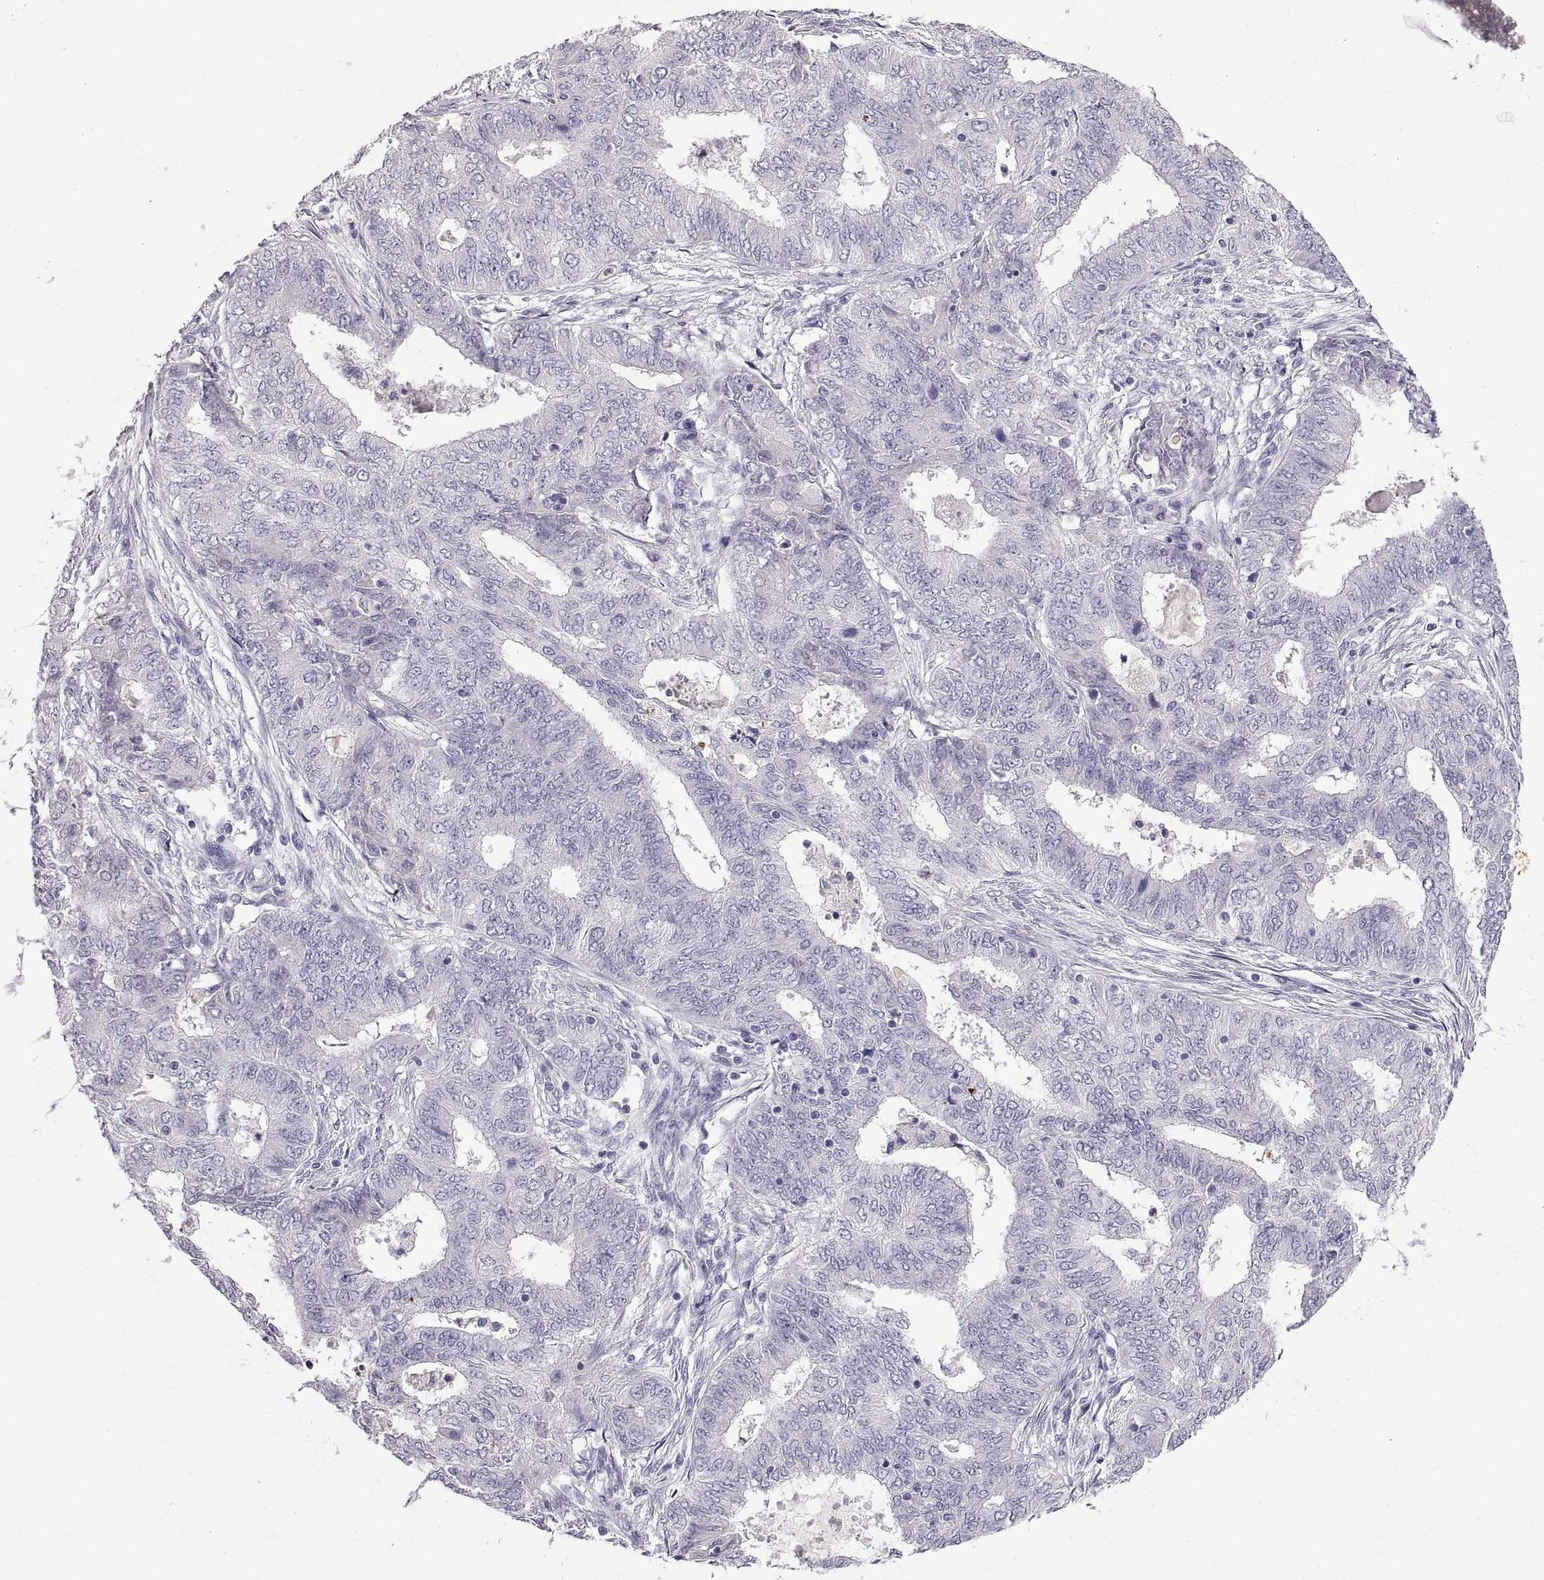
{"staining": {"intensity": "negative", "quantity": "none", "location": "none"}, "tissue": "endometrial cancer", "cell_type": "Tumor cells", "image_type": "cancer", "snomed": [{"axis": "morphology", "description": "Adenocarcinoma, NOS"}, {"axis": "topography", "description": "Endometrium"}], "caption": "This is an IHC micrograph of endometrial cancer (adenocarcinoma). There is no expression in tumor cells.", "gene": "ADAM32", "patient": {"sex": "female", "age": 62}}